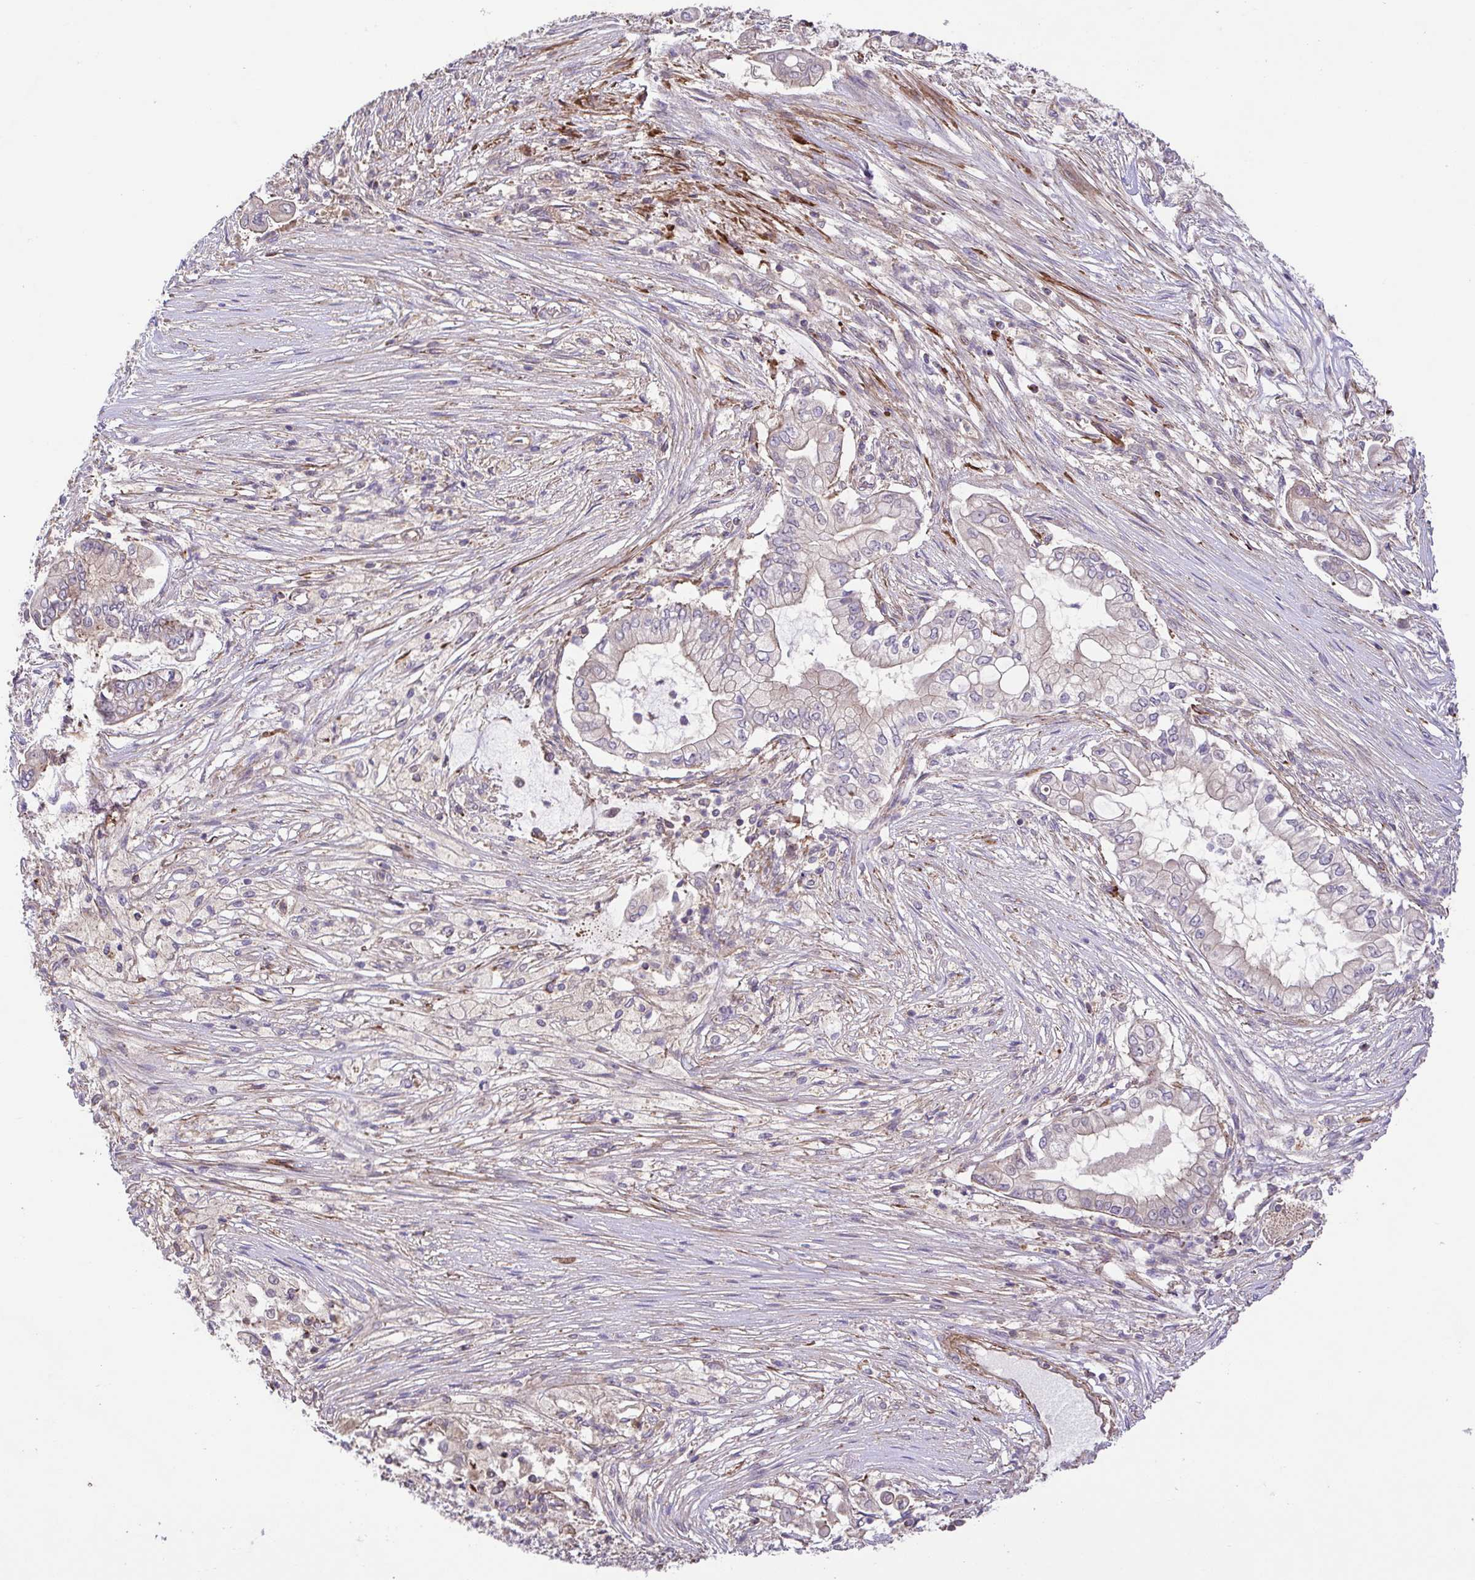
{"staining": {"intensity": "weak", "quantity": "<25%", "location": "cytoplasmic/membranous"}, "tissue": "pancreatic cancer", "cell_type": "Tumor cells", "image_type": "cancer", "snomed": [{"axis": "morphology", "description": "Adenocarcinoma, NOS"}, {"axis": "topography", "description": "Pancreas"}], "caption": "Tumor cells show no significant protein expression in pancreatic cancer. Nuclei are stained in blue.", "gene": "IDE", "patient": {"sex": "female", "age": 69}}